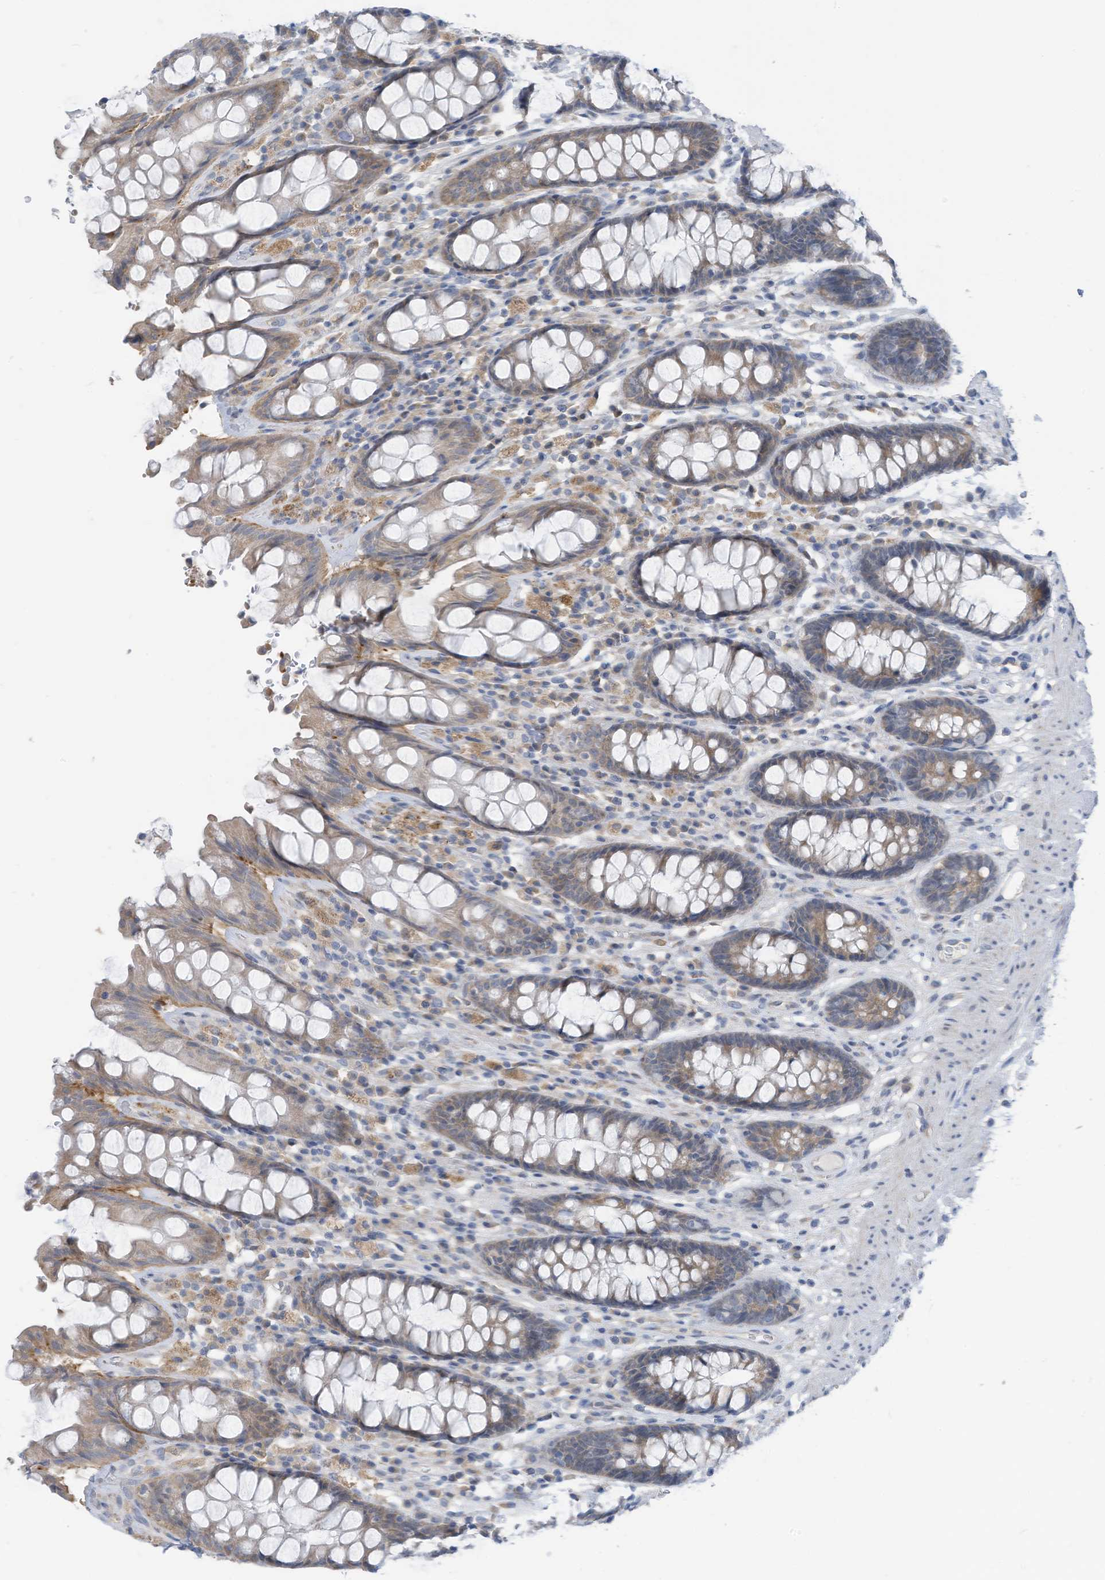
{"staining": {"intensity": "weak", "quantity": "25%-75%", "location": "cytoplasmic/membranous"}, "tissue": "rectum", "cell_type": "Glandular cells", "image_type": "normal", "snomed": [{"axis": "morphology", "description": "Normal tissue, NOS"}, {"axis": "topography", "description": "Rectum"}], "caption": "Approximately 25%-75% of glandular cells in benign rectum exhibit weak cytoplasmic/membranous protein expression as visualized by brown immunohistochemical staining.", "gene": "LDAH", "patient": {"sex": "male", "age": 64}}